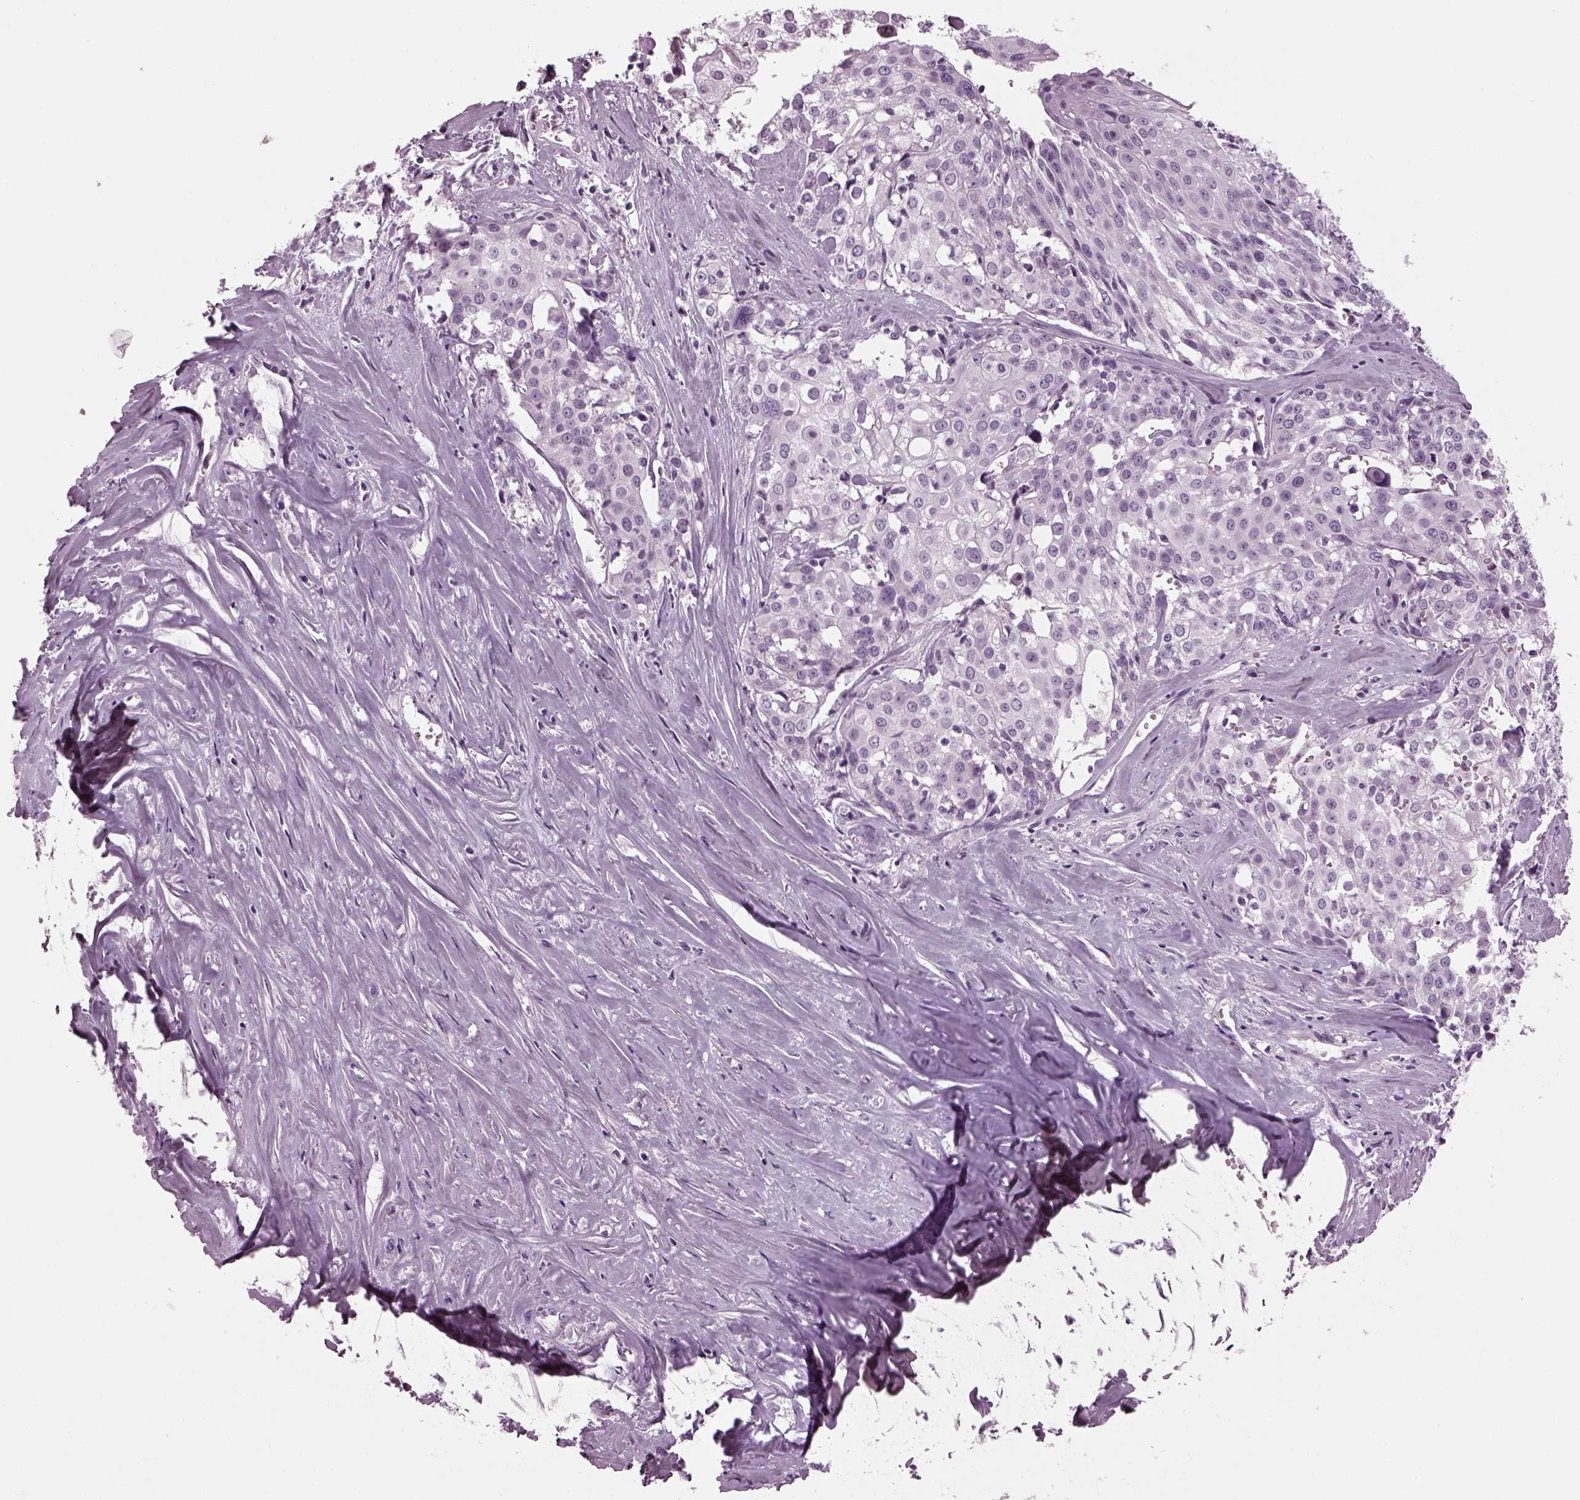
{"staining": {"intensity": "negative", "quantity": "none", "location": "none"}, "tissue": "cervical cancer", "cell_type": "Tumor cells", "image_type": "cancer", "snomed": [{"axis": "morphology", "description": "Squamous cell carcinoma, NOS"}, {"axis": "topography", "description": "Cervix"}], "caption": "Immunohistochemical staining of squamous cell carcinoma (cervical) exhibits no significant expression in tumor cells. (DAB (3,3'-diaminobenzidine) immunohistochemistry (IHC), high magnification).", "gene": "DPYSL5", "patient": {"sex": "female", "age": 39}}